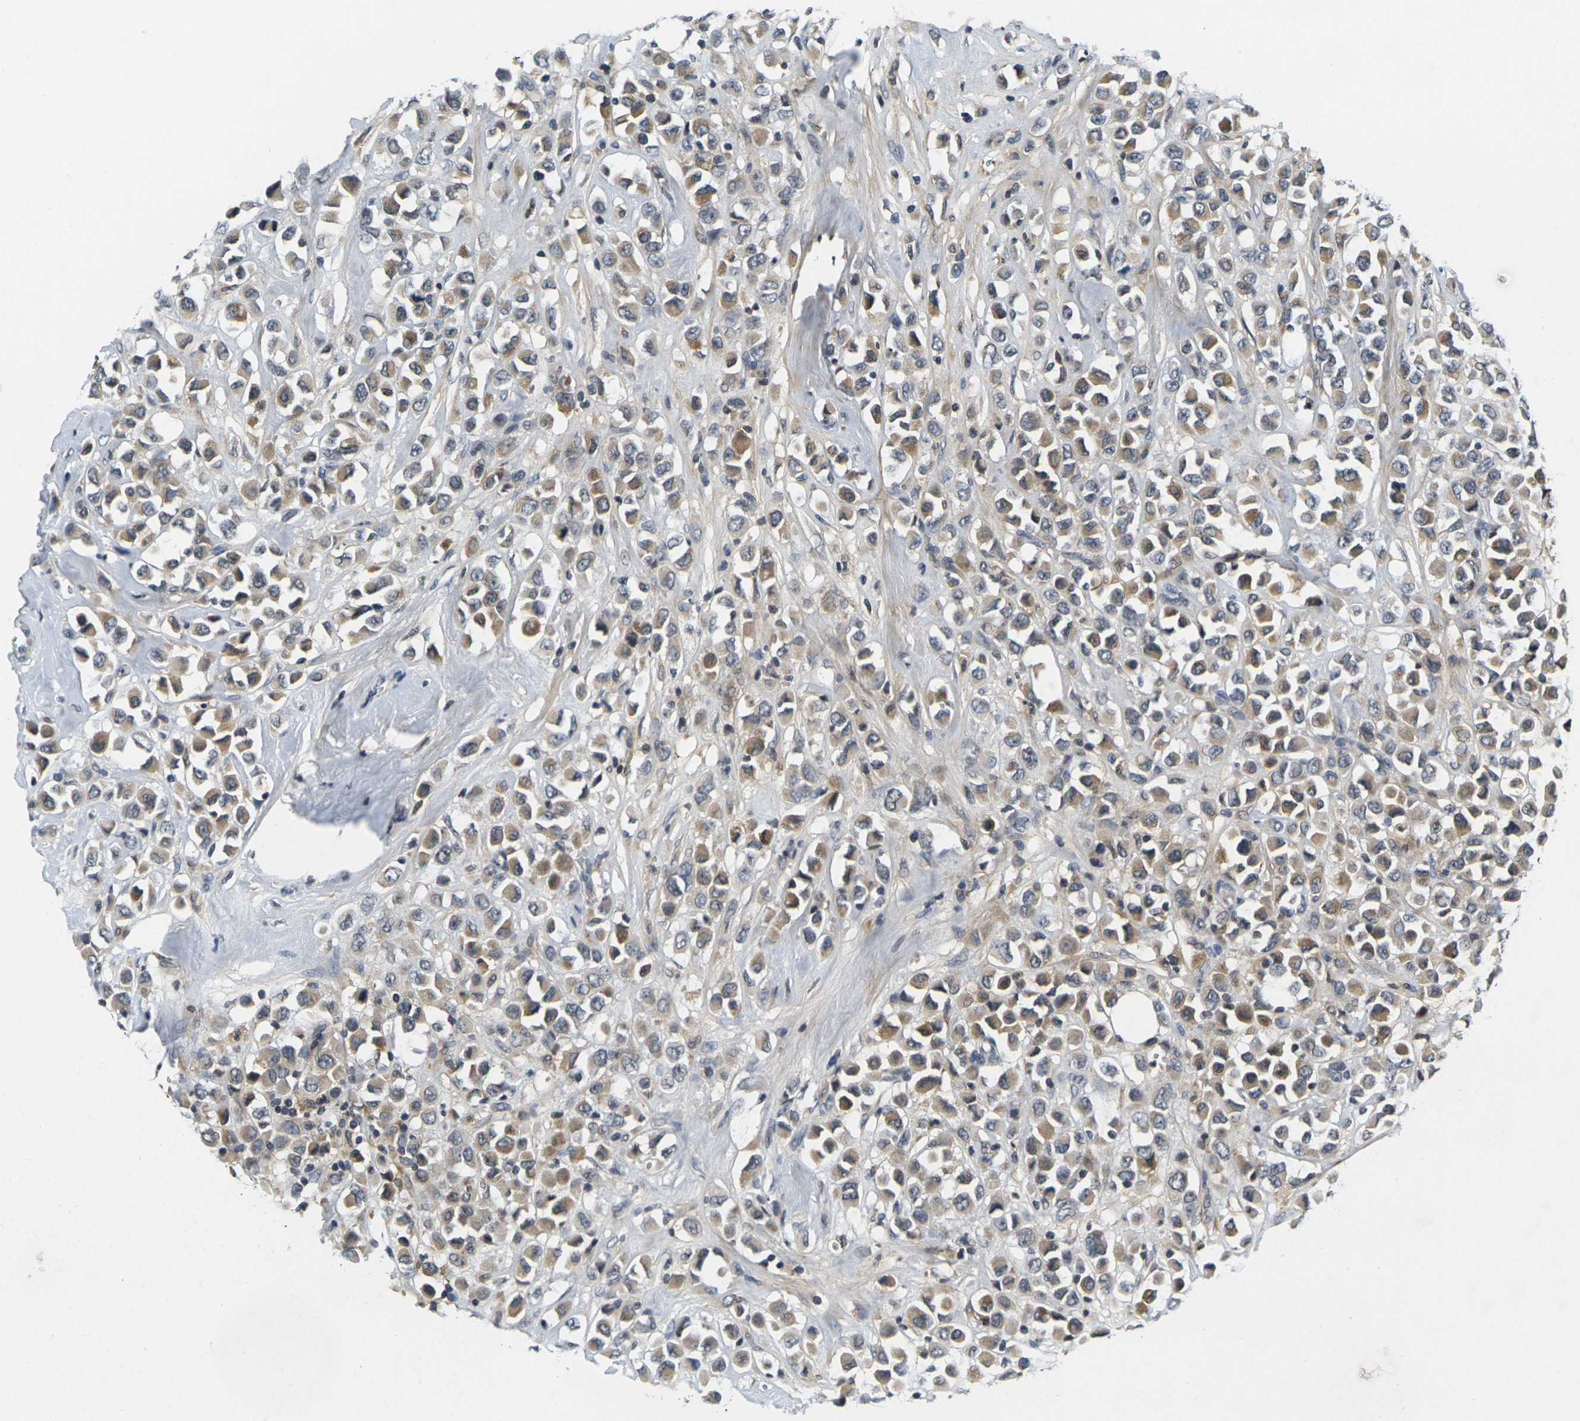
{"staining": {"intensity": "moderate", "quantity": ">75%", "location": "cytoplasmic/membranous"}, "tissue": "breast cancer", "cell_type": "Tumor cells", "image_type": "cancer", "snomed": [{"axis": "morphology", "description": "Duct carcinoma"}, {"axis": "topography", "description": "Breast"}], "caption": "Immunohistochemistry histopathology image of neoplastic tissue: breast cancer stained using immunohistochemistry reveals medium levels of moderate protein expression localized specifically in the cytoplasmic/membranous of tumor cells, appearing as a cytoplasmic/membranous brown color.", "gene": "C1QC", "patient": {"sex": "female", "age": 61}}